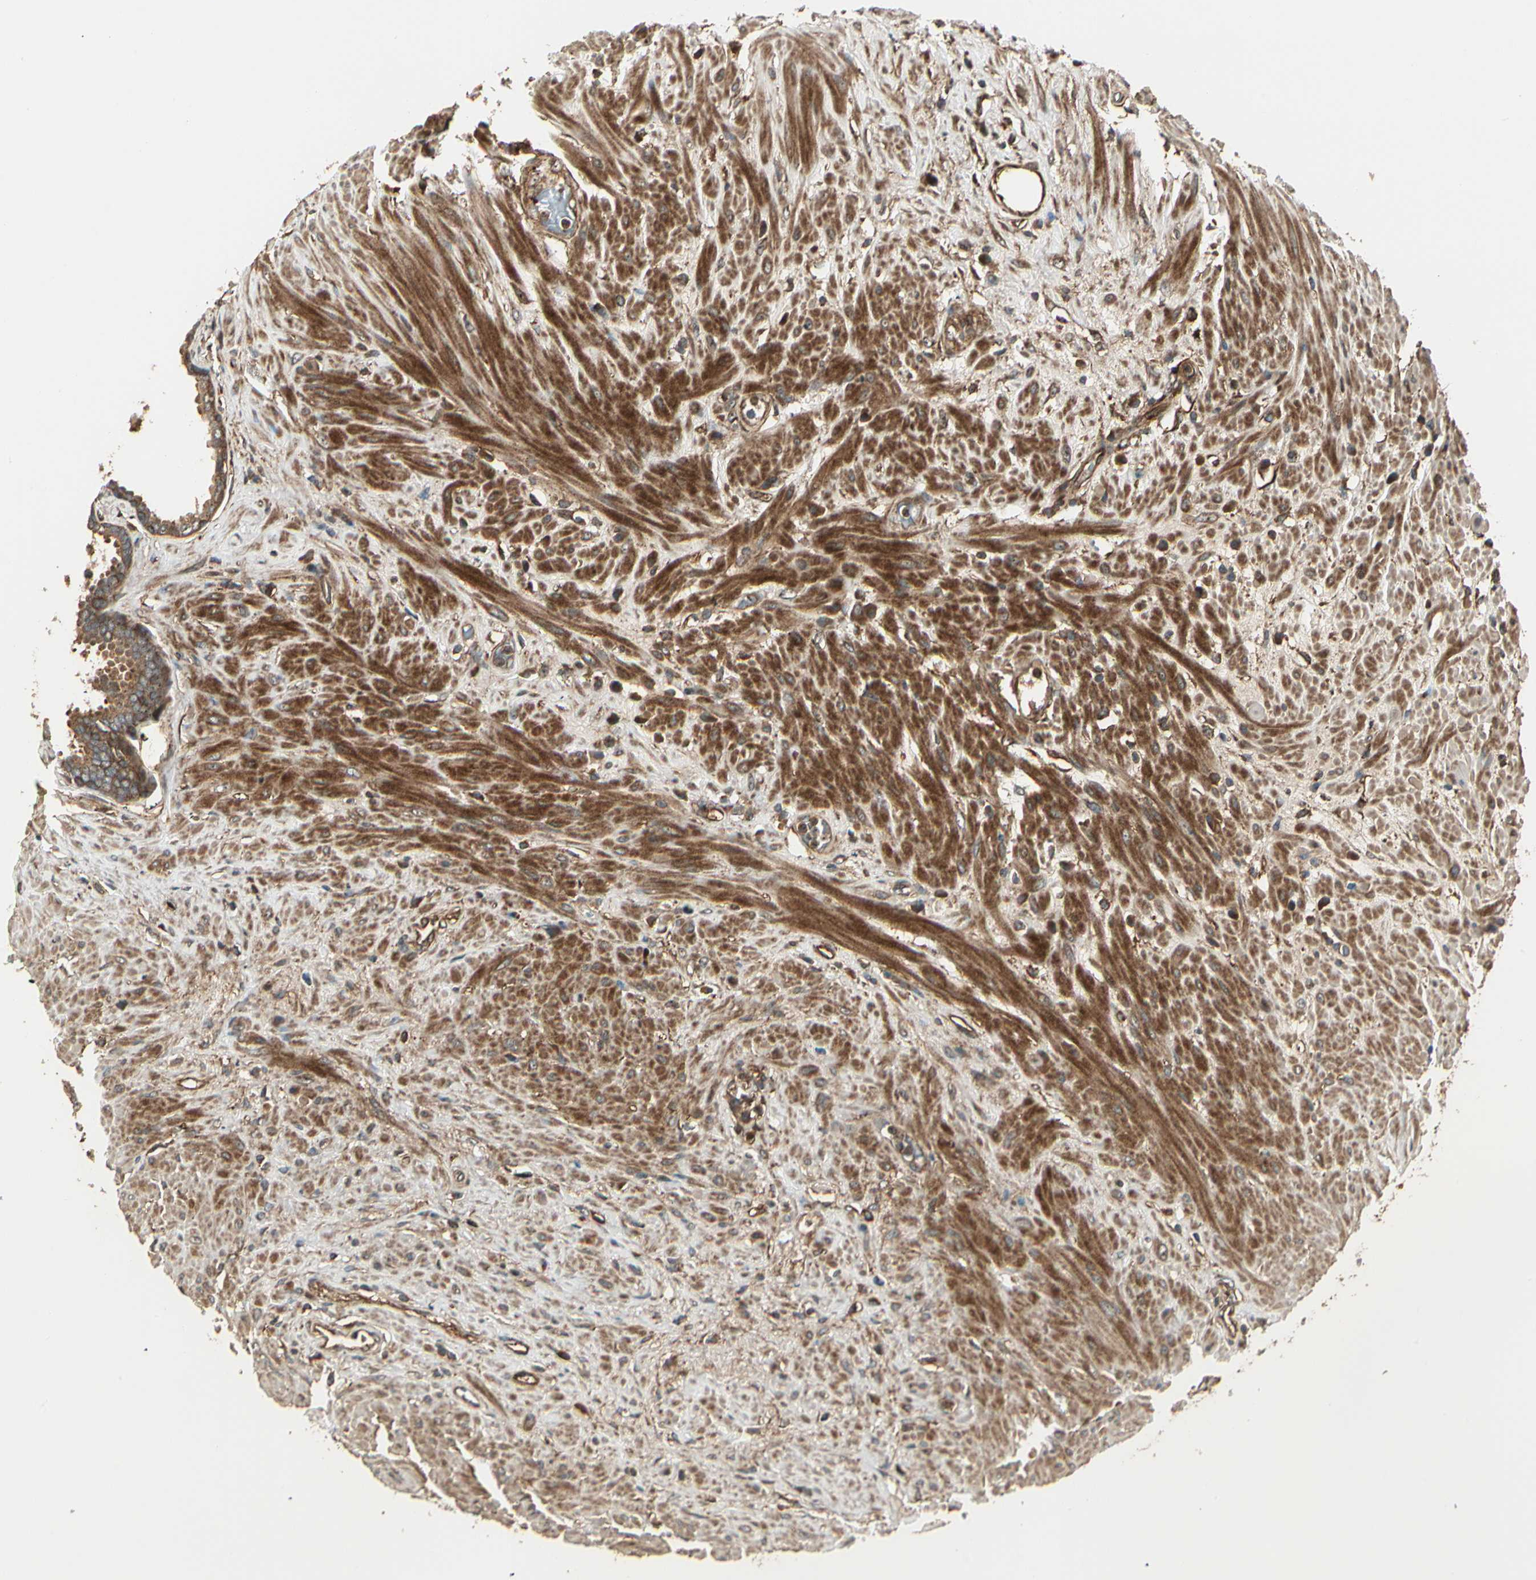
{"staining": {"intensity": "strong", "quantity": ">75%", "location": "cytoplasmic/membranous"}, "tissue": "seminal vesicle", "cell_type": "Glandular cells", "image_type": "normal", "snomed": [{"axis": "morphology", "description": "Normal tissue, NOS"}, {"axis": "topography", "description": "Seminal veicle"}], "caption": "A high-resolution micrograph shows immunohistochemistry (IHC) staining of normal seminal vesicle, which exhibits strong cytoplasmic/membranous positivity in approximately >75% of glandular cells.", "gene": "FKBP15", "patient": {"sex": "male", "age": 61}}